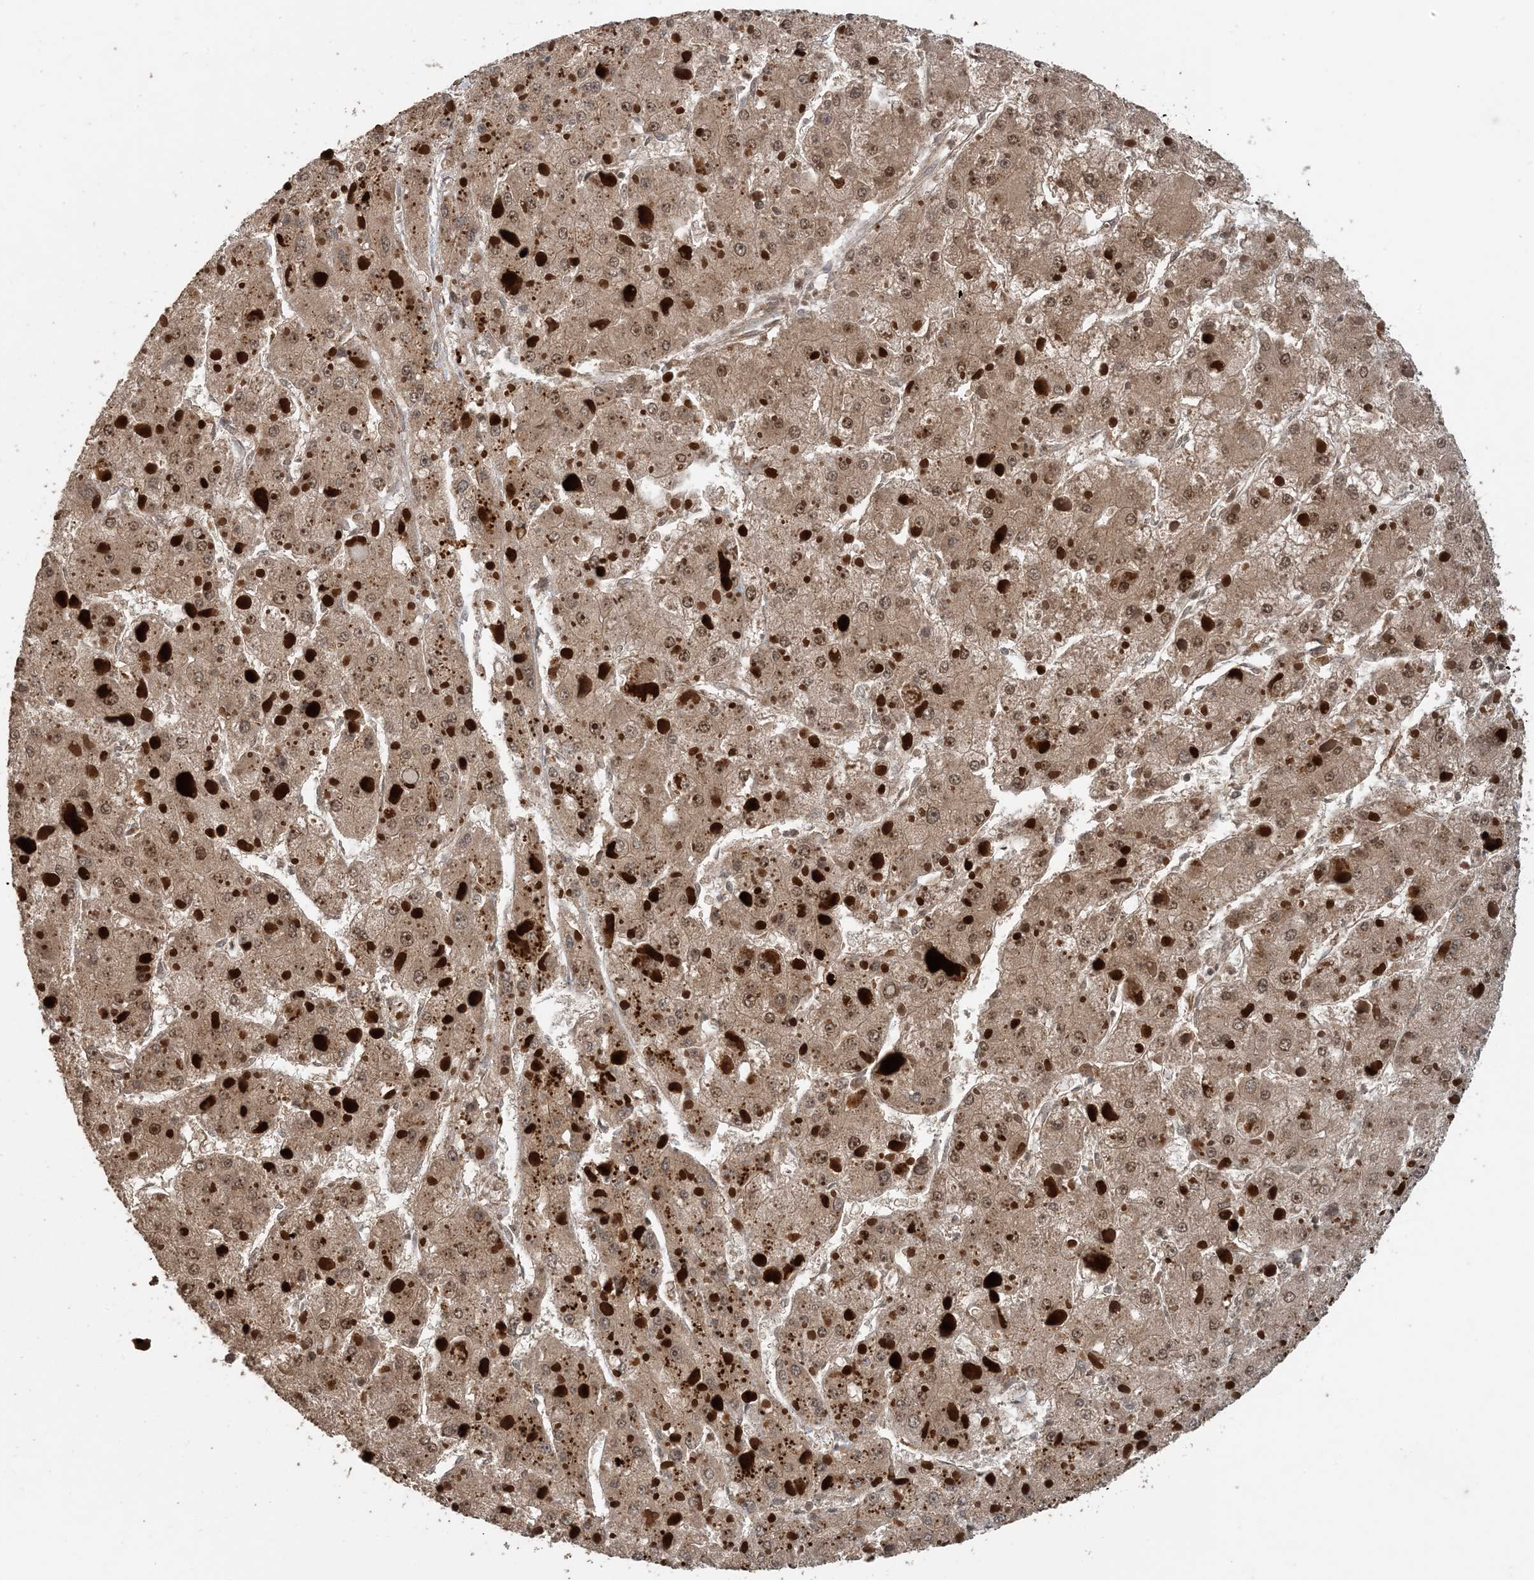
{"staining": {"intensity": "moderate", "quantity": ">75%", "location": "cytoplasmic/membranous,nuclear"}, "tissue": "liver cancer", "cell_type": "Tumor cells", "image_type": "cancer", "snomed": [{"axis": "morphology", "description": "Carcinoma, Hepatocellular, NOS"}, {"axis": "topography", "description": "Liver"}], "caption": "Protein expression analysis of human hepatocellular carcinoma (liver) reveals moderate cytoplasmic/membranous and nuclear staining in approximately >75% of tumor cells.", "gene": "ATP13A2", "patient": {"sex": "female", "age": 73}}